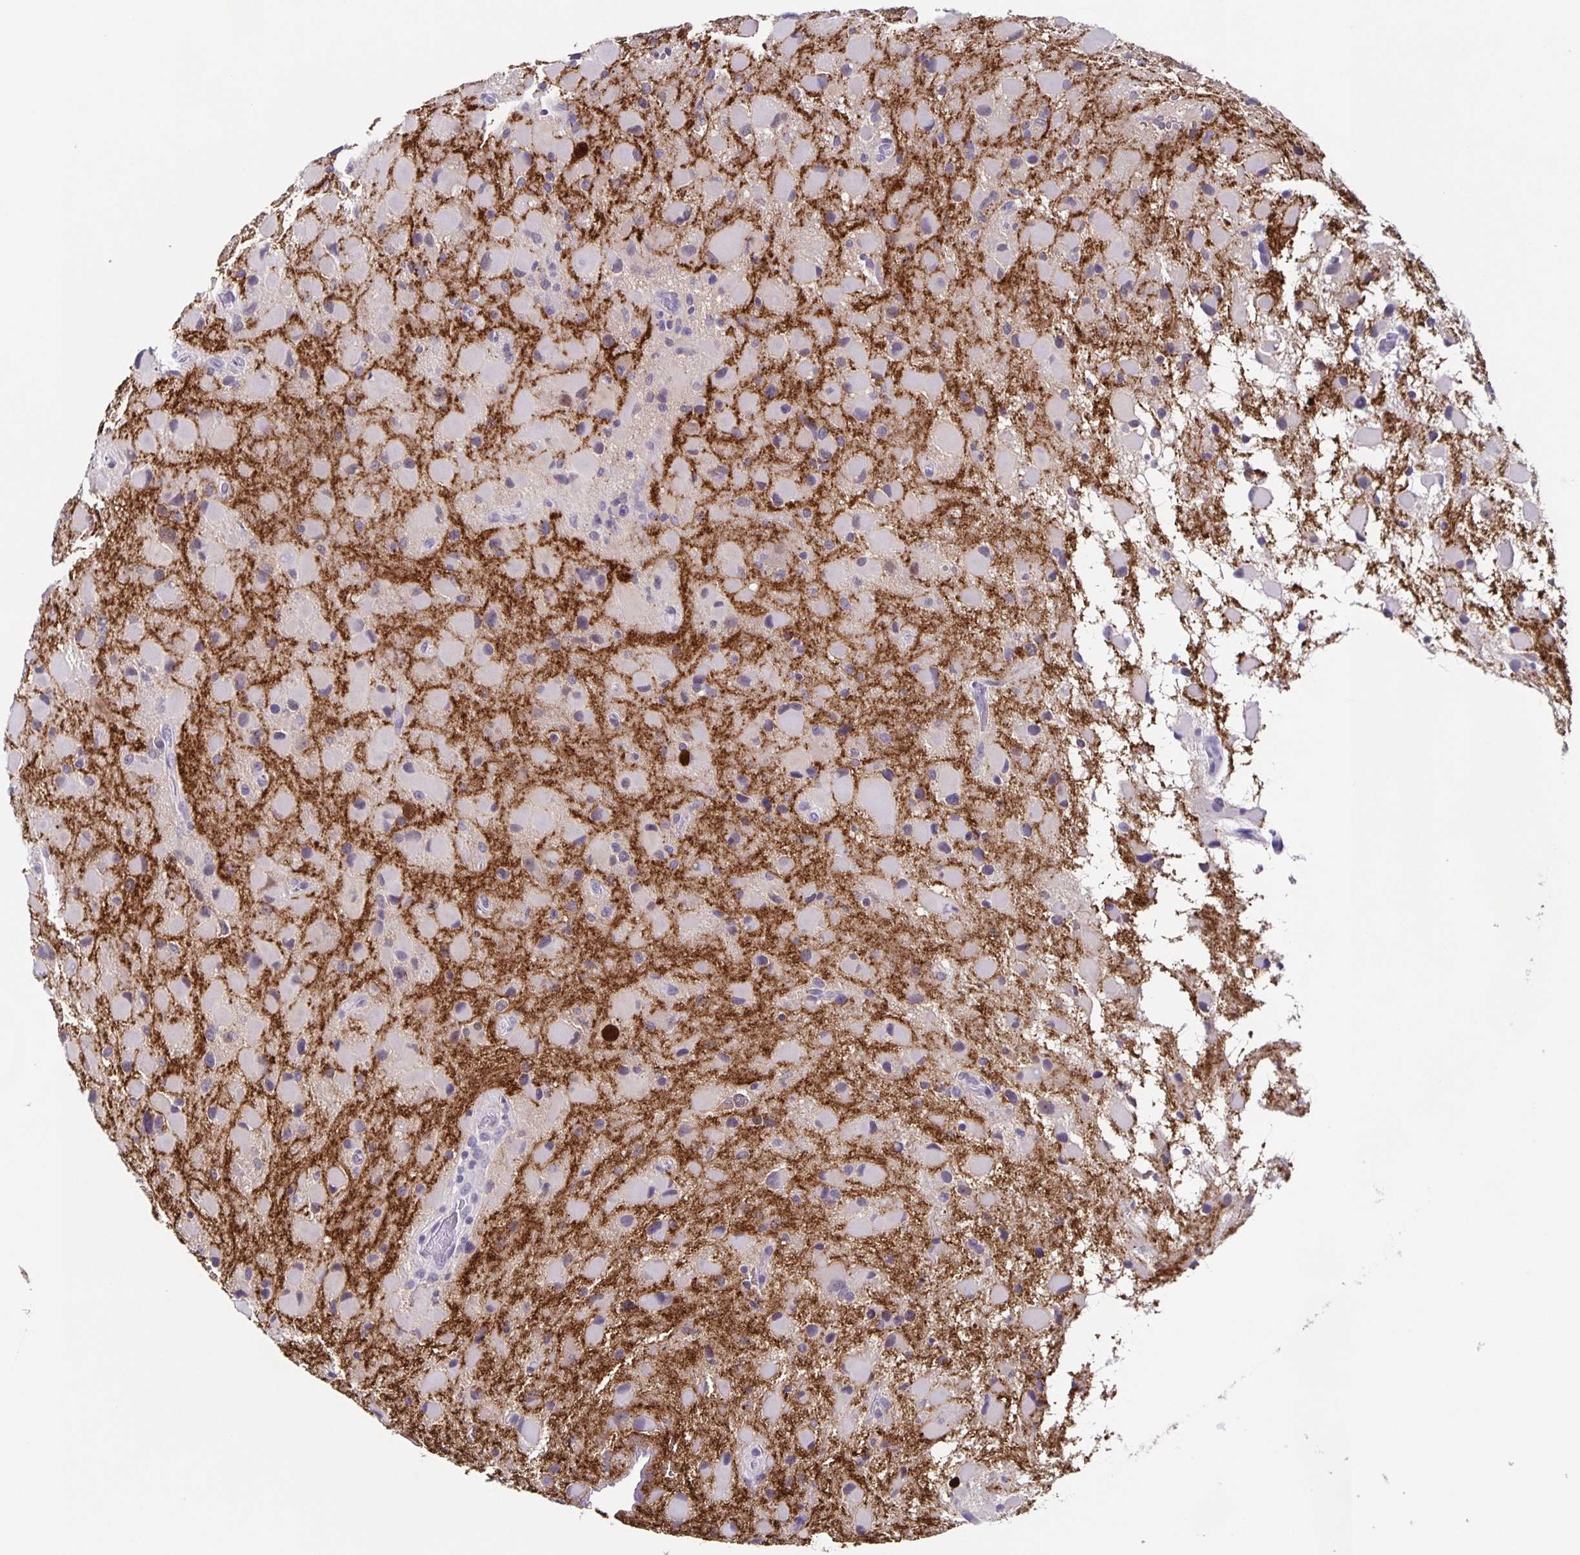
{"staining": {"intensity": "negative", "quantity": "none", "location": "none"}, "tissue": "glioma", "cell_type": "Tumor cells", "image_type": "cancer", "snomed": [{"axis": "morphology", "description": "Glioma, malignant, Low grade"}, {"axis": "topography", "description": "Brain"}], "caption": "The micrograph reveals no significant positivity in tumor cells of glioma.", "gene": "TPPP", "patient": {"sex": "female", "age": 32}}